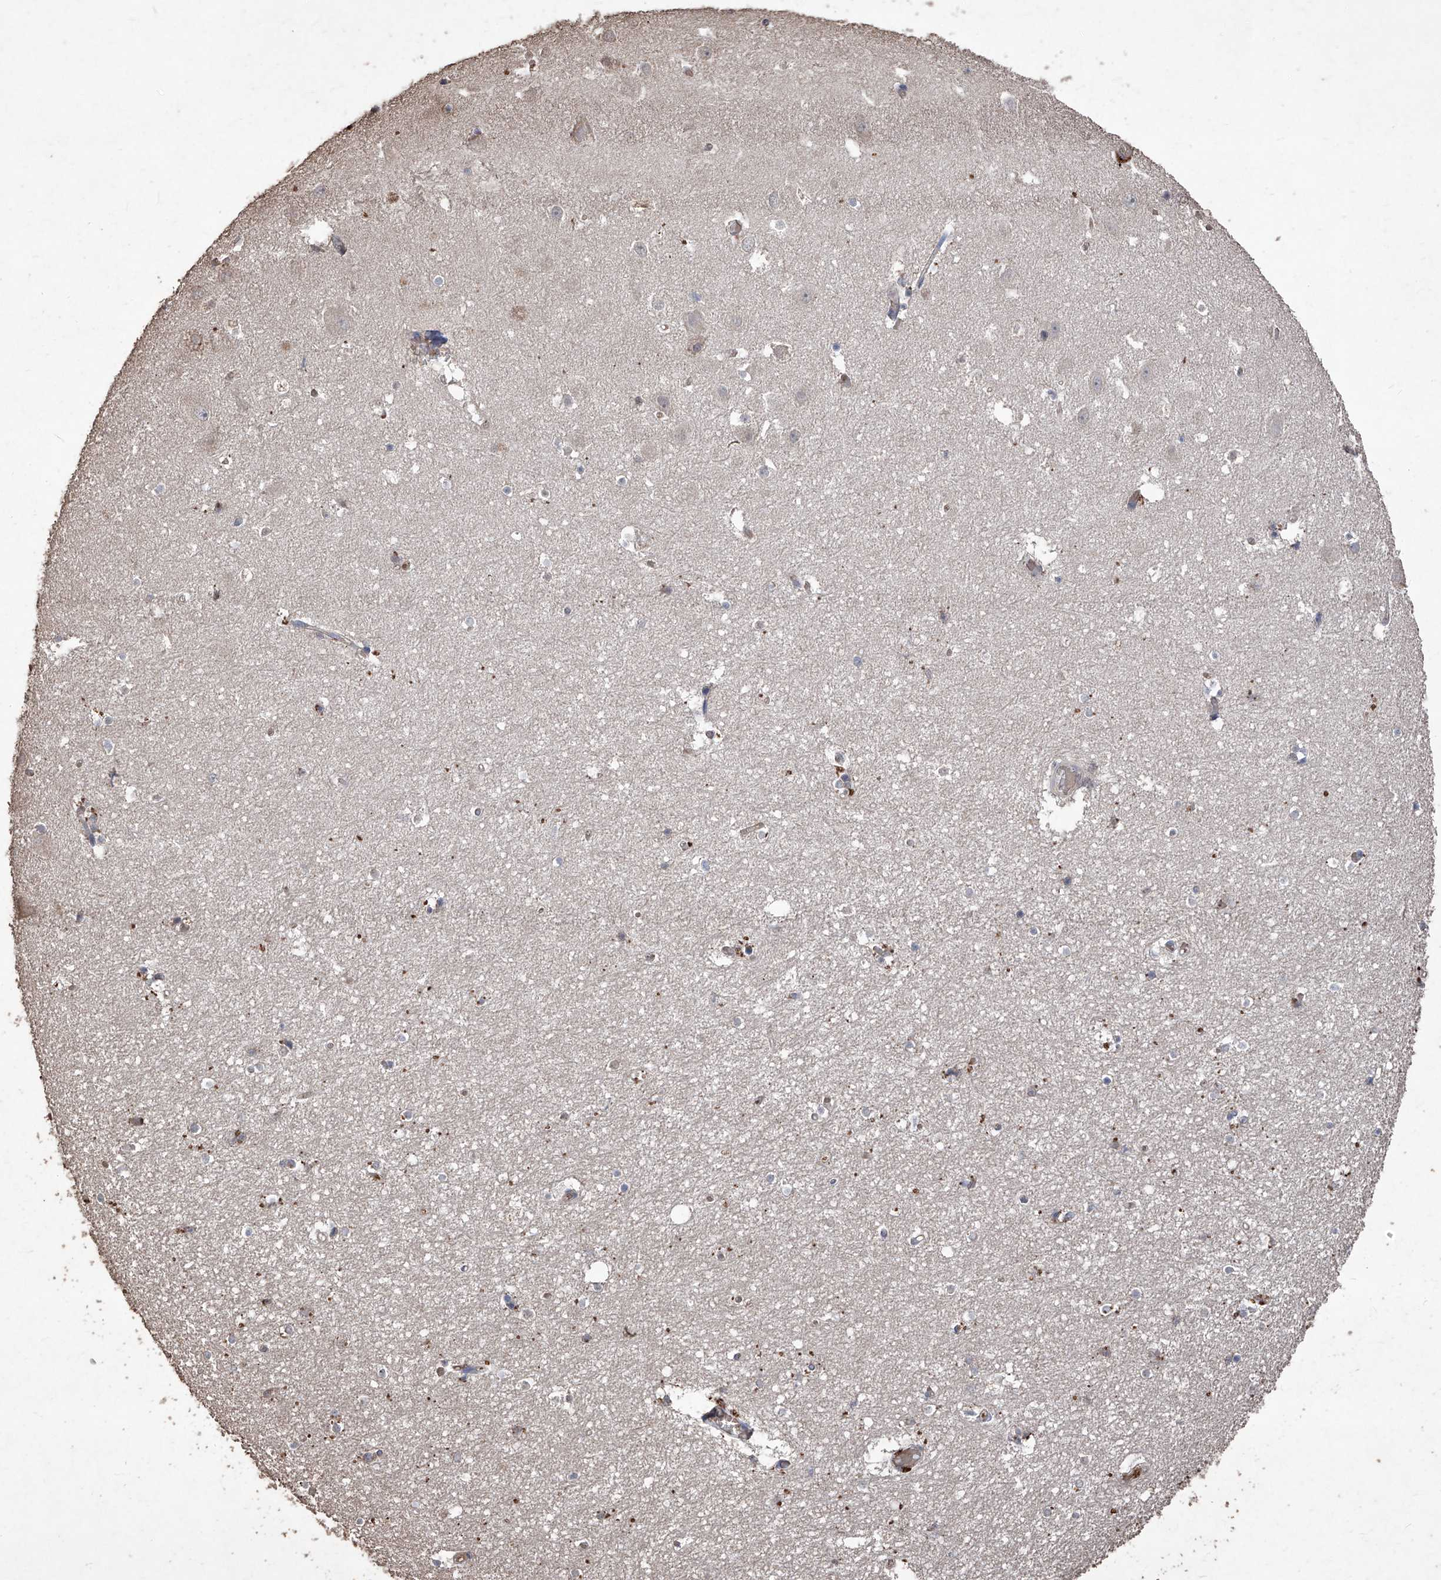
{"staining": {"intensity": "negative", "quantity": "none", "location": "none"}, "tissue": "hippocampus", "cell_type": "Glial cells", "image_type": "normal", "snomed": [{"axis": "morphology", "description": "Normal tissue, NOS"}, {"axis": "topography", "description": "Hippocampus"}], "caption": "Immunohistochemistry of normal human hippocampus reveals no staining in glial cells. (DAB IHC, high magnification).", "gene": "EML1", "patient": {"sex": "female", "age": 52}}